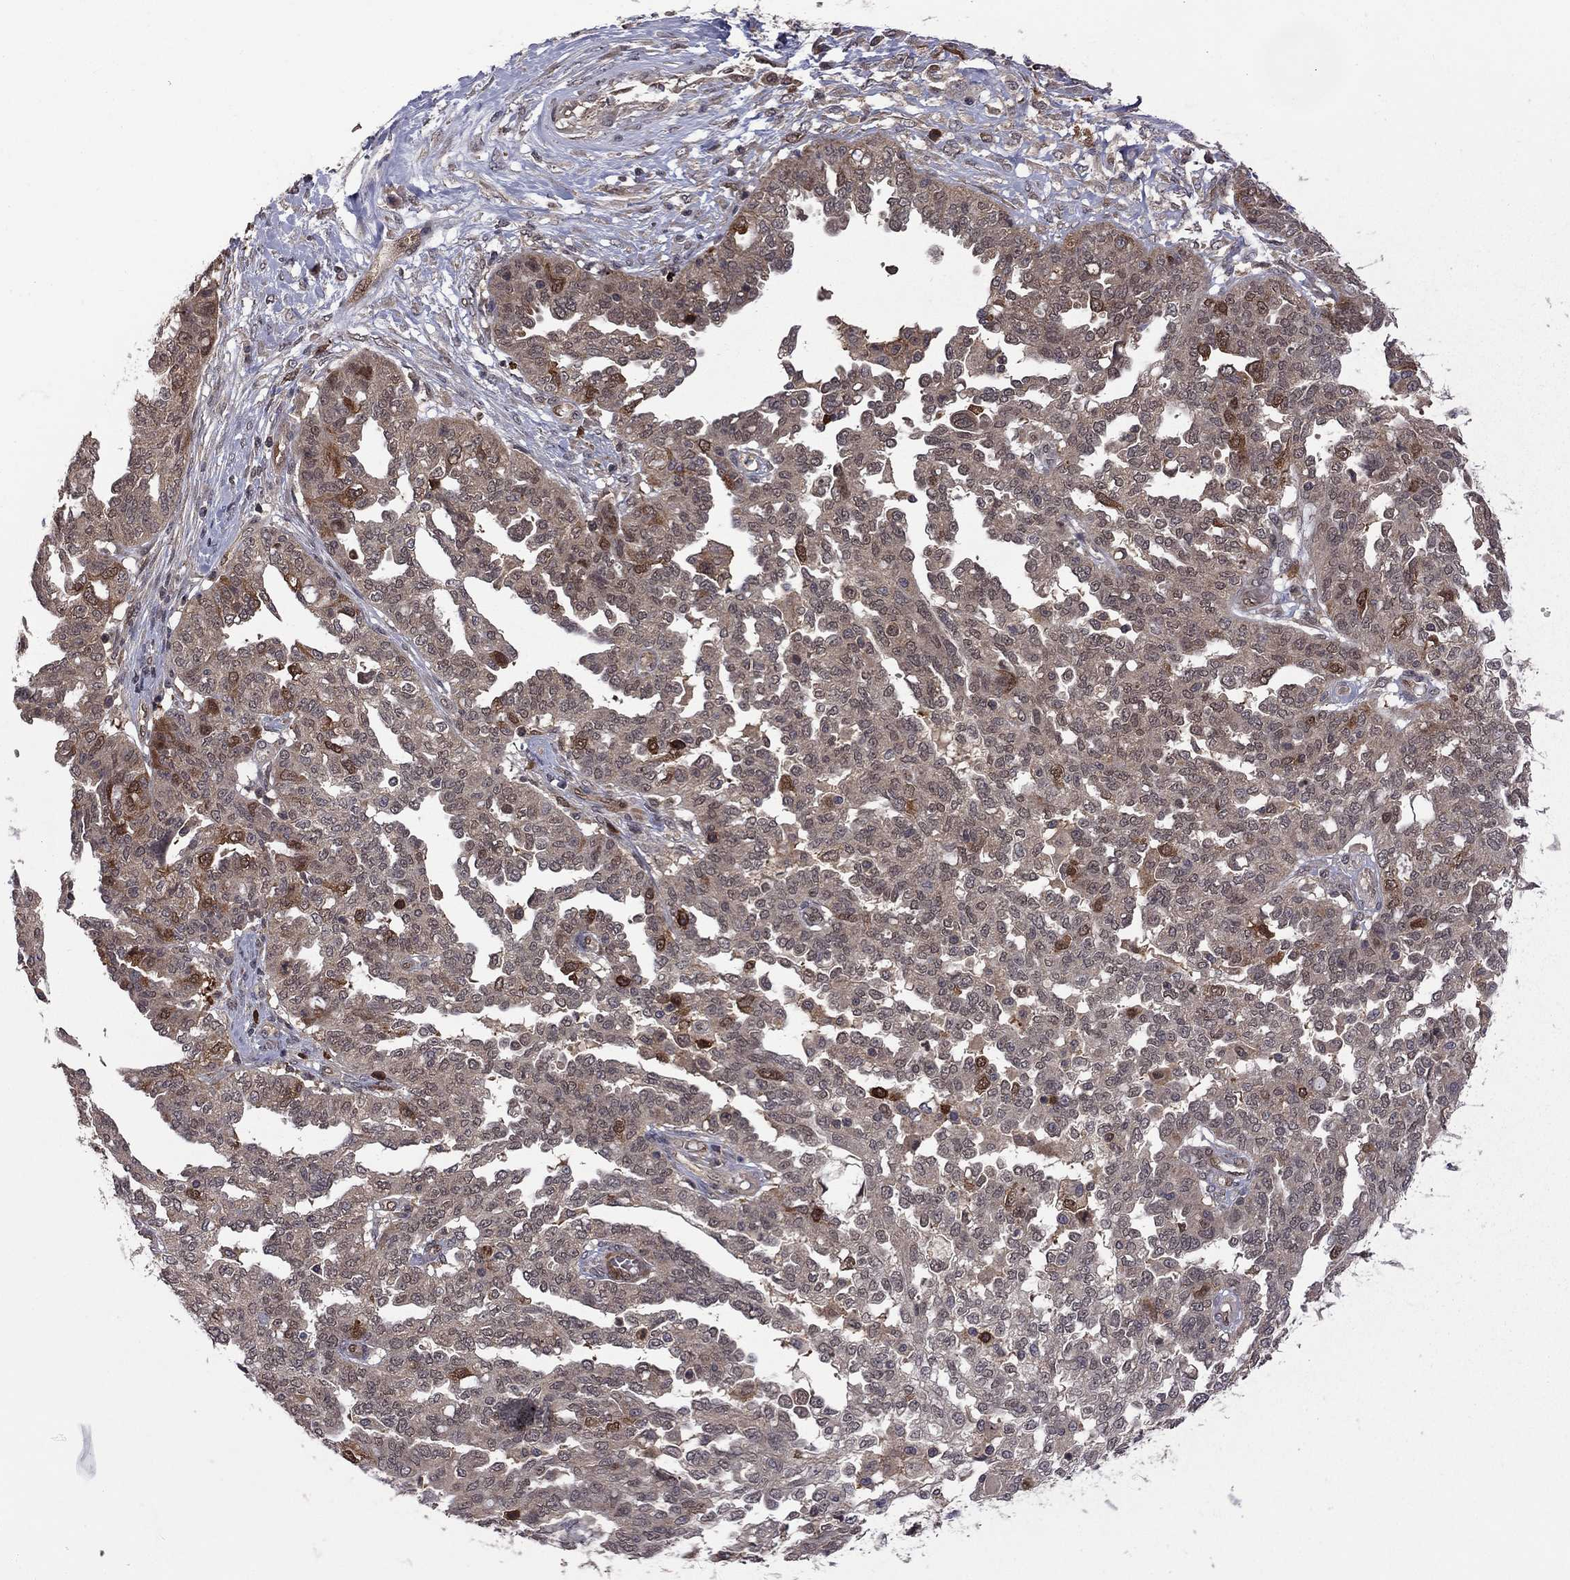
{"staining": {"intensity": "moderate", "quantity": ">75%", "location": "cytoplasmic/membranous"}, "tissue": "ovarian cancer", "cell_type": "Tumor cells", "image_type": "cancer", "snomed": [{"axis": "morphology", "description": "Cystadenocarcinoma, serous, NOS"}, {"axis": "topography", "description": "Ovary"}], "caption": "This image reveals ovarian cancer stained with immunohistochemistry to label a protein in brown. The cytoplasmic/membranous of tumor cells show moderate positivity for the protein. Nuclei are counter-stained blue.", "gene": "GPAA1", "patient": {"sex": "female", "age": 67}}